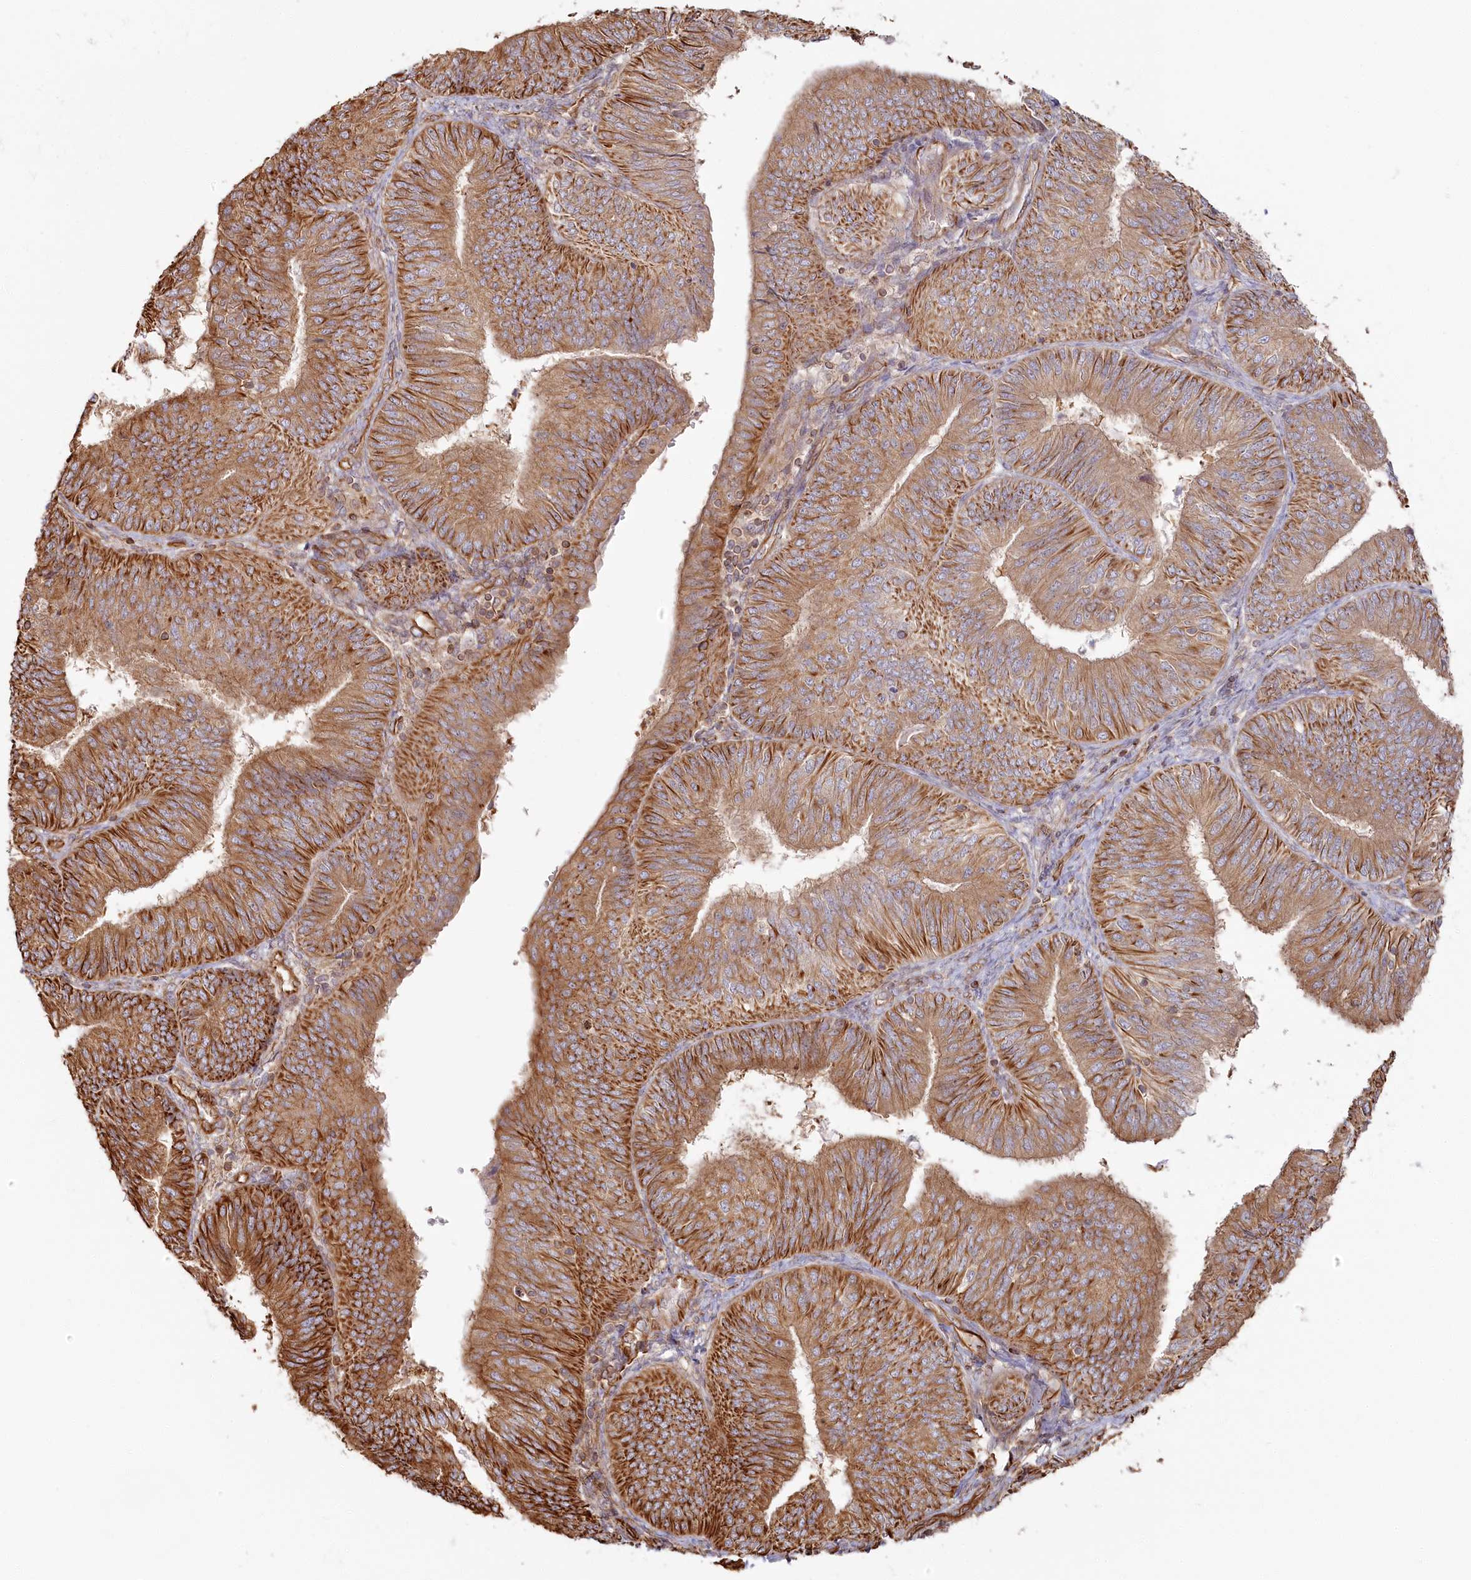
{"staining": {"intensity": "moderate", "quantity": ">75%", "location": "cytoplasmic/membranous"}, "tissue": "endometrial cancer", "cell_type": "Tumor cells", "image_type": "cancer", "snomed": [{"axis": "morphology", "description": "Adenocarcinoma, NOS"}, {"axis": "topography", "description": "Endometrium"}], "caption": "Immunohistochemical staining of endometrial cancer (adenocarcinoma) exhibits medium levels of moderate cytoplasmic/membranous positivity in about >75% of tumor cells.", "gene": "TTC1", "patient": {"sex": "female", "age": 58}}